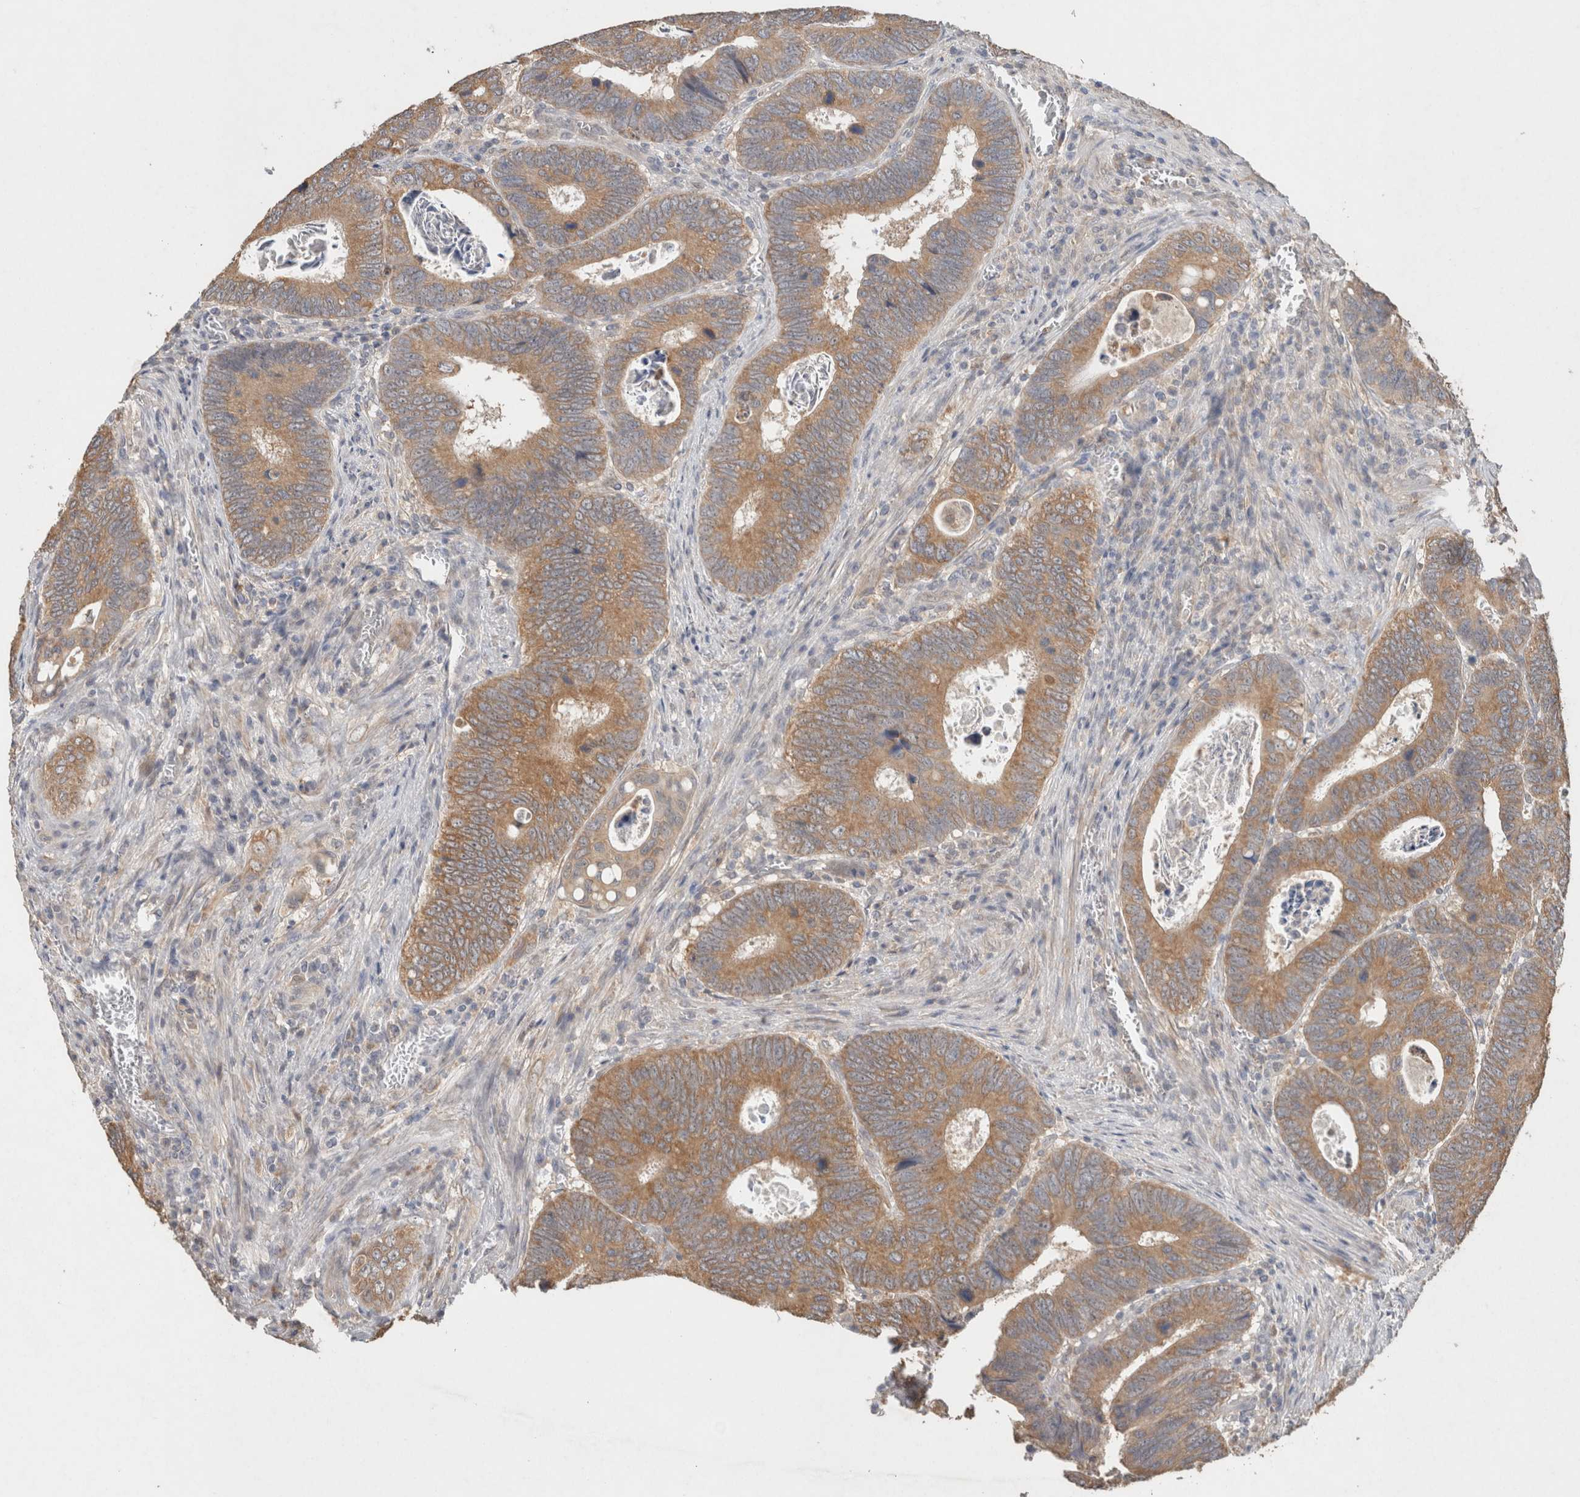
{"staining": {"intensity": "moderate", "quantity": ">75%", "location": "cytoplasmic/membranous"}, "tissue": "colorectal cancer", "cell_type": "Tumor cells", "image_type": "cancer", "snomed": [{"axis": "morphology", "description": "Adenocarcinoma, NOS"}, {"axis": "topography", "description": "Colon"}], "caption": "DAB immunohistochemical staining of human adenocarcinoma (colorectal) shows moderate cytoplasmic/membranous protein expression in about >75% of tumor cells.", "gene": "RAB14", "patient": {"sex": "male", "age": 72}}